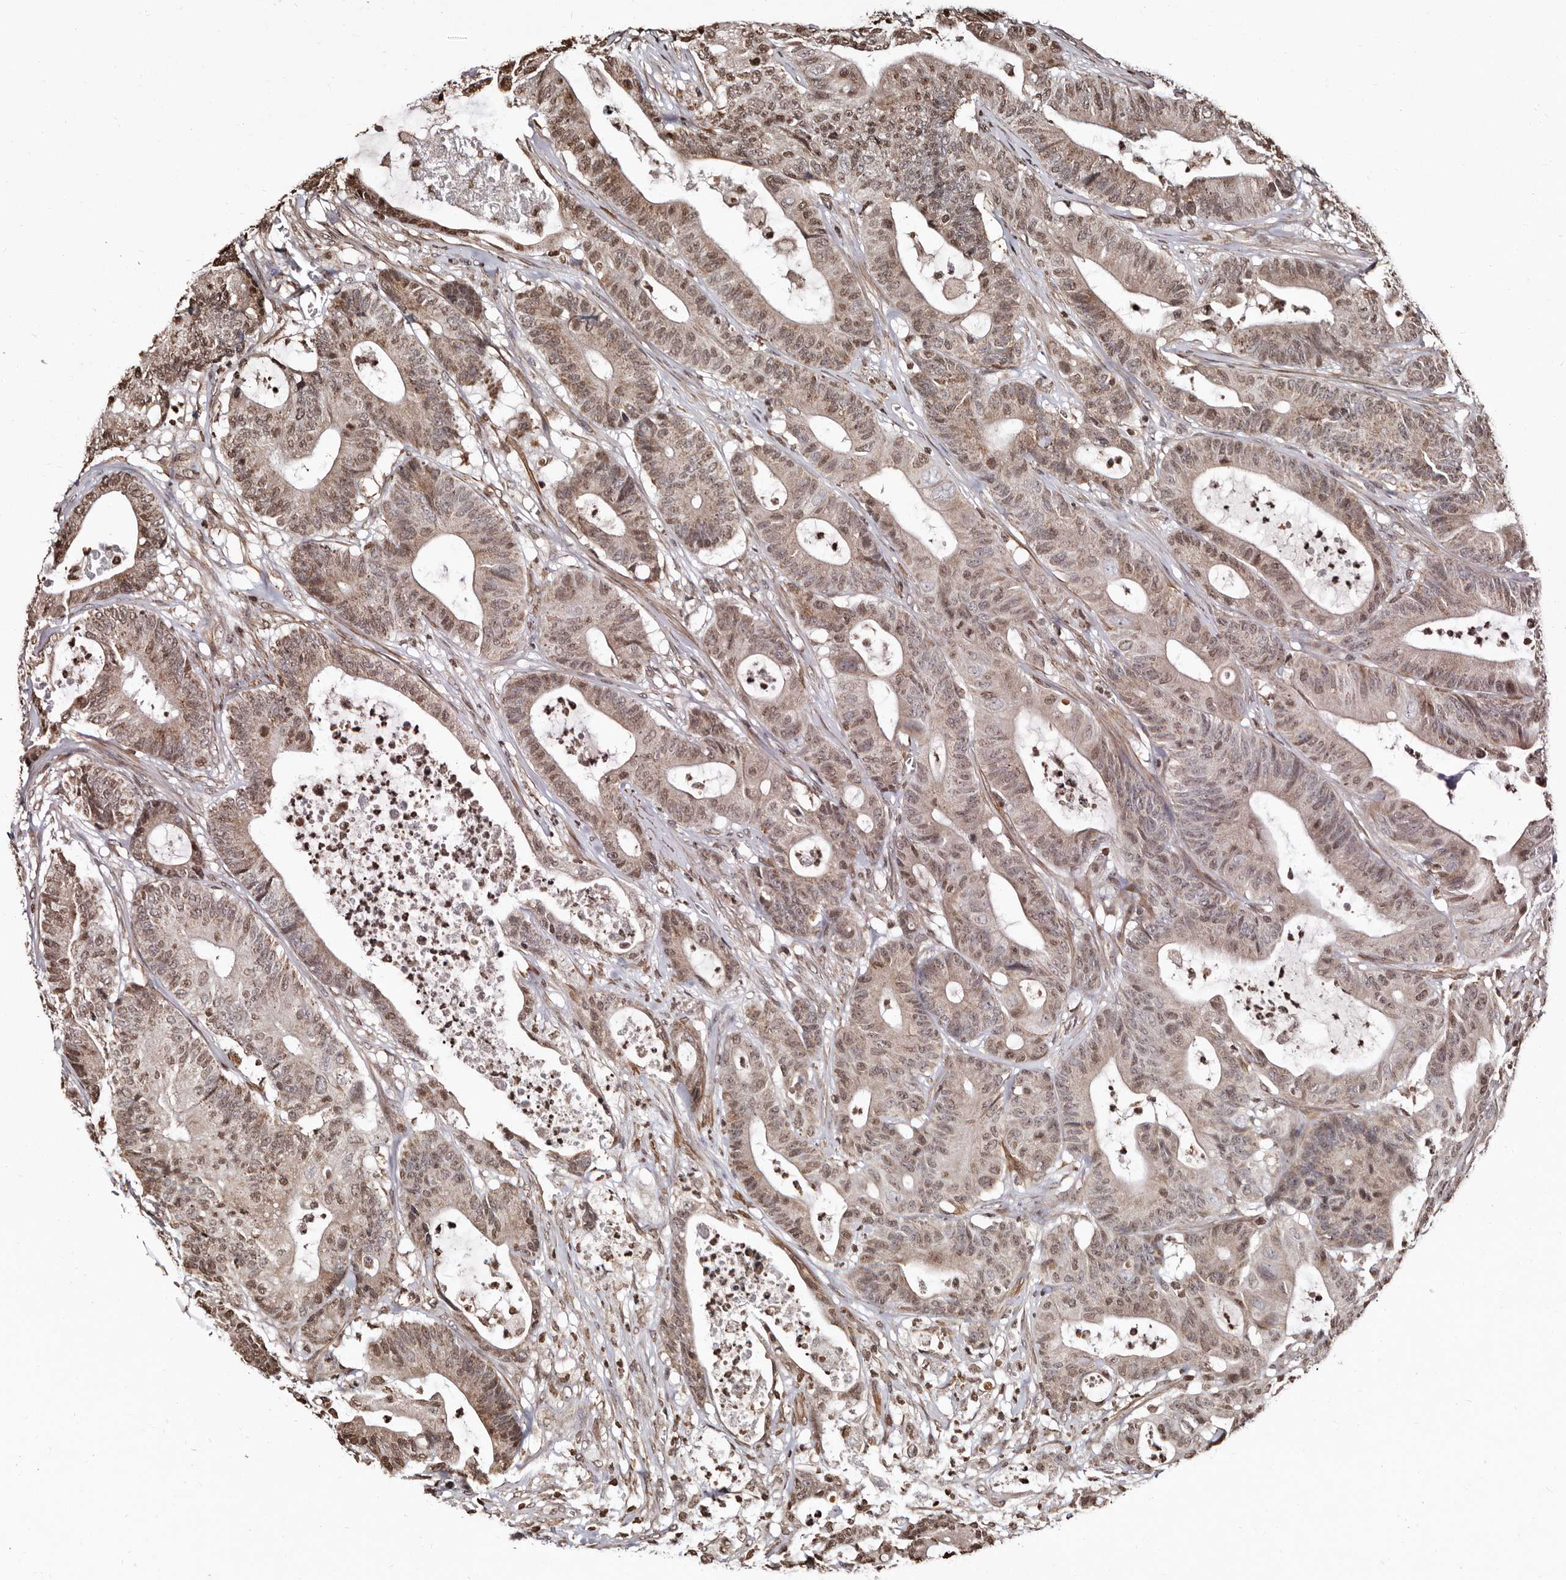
{"staining": {"intensity": "weak", "quantity": ">75%", "location": "cytoplasmic/membranous,nuclear"}, "tissue": "colorectal cancer", "cell_type": "Tumor cells", "image_type": "cancer", "snomed": [{"axis": "morphology", "description": "Adenocarcinoma, NOS"}, {"axis": "topography", "description": "Colon"}], "caption": "Immunohistochemistry image of neoplastic tissue: colorectal cancer stained using immunohistochemistry shows low levels of weak protein expression localized specifically in the cytoplasmic/membranous and nuclear of tumor cells, appearing as a cytoplasmic/membranous and nuclear brown color.", "gene": "CCDC190", "patient": {"sex": "female", "age": 84}}